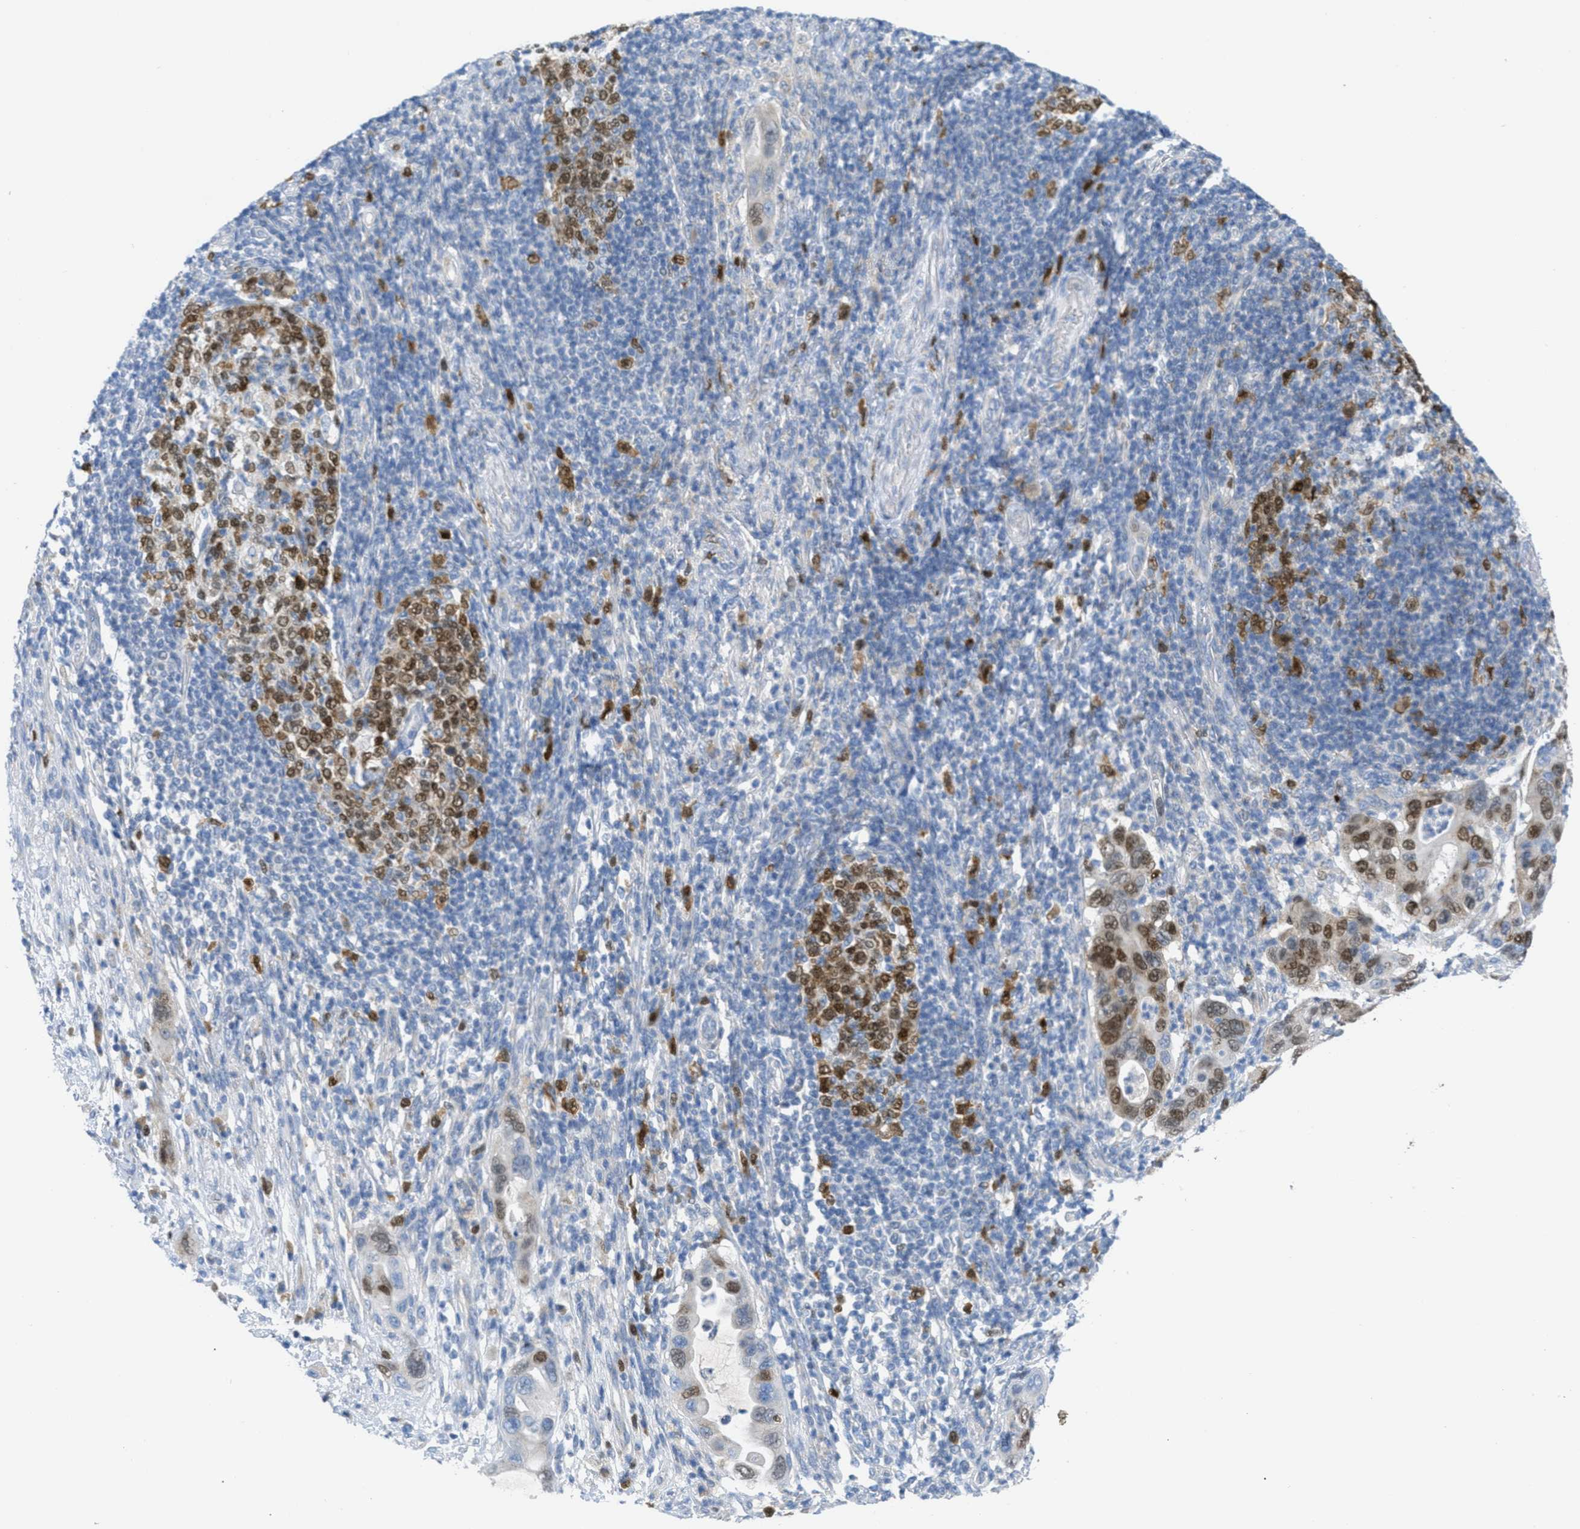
{"staining": {"intensity": "moderate", "quantity": ">75%", "location": "nuclear"}, "tissue": "pancreatic cancer", "cell_type": "Tumor cells", "image_type": "cancer", "snomed": [{"axis": "morphology", "description": "Adenocarcinoma, NOS"}, {"axis": "topography", "description": "Pancreas"}], "caption": "Human pancreatic cancer (adenocarcinoma) stained with a brown dye shows moderate nuclear positive expression in approximately >75% of tumor cells.", "gene": "ORC6", "patient": {"sex": "female", "age": 71}}